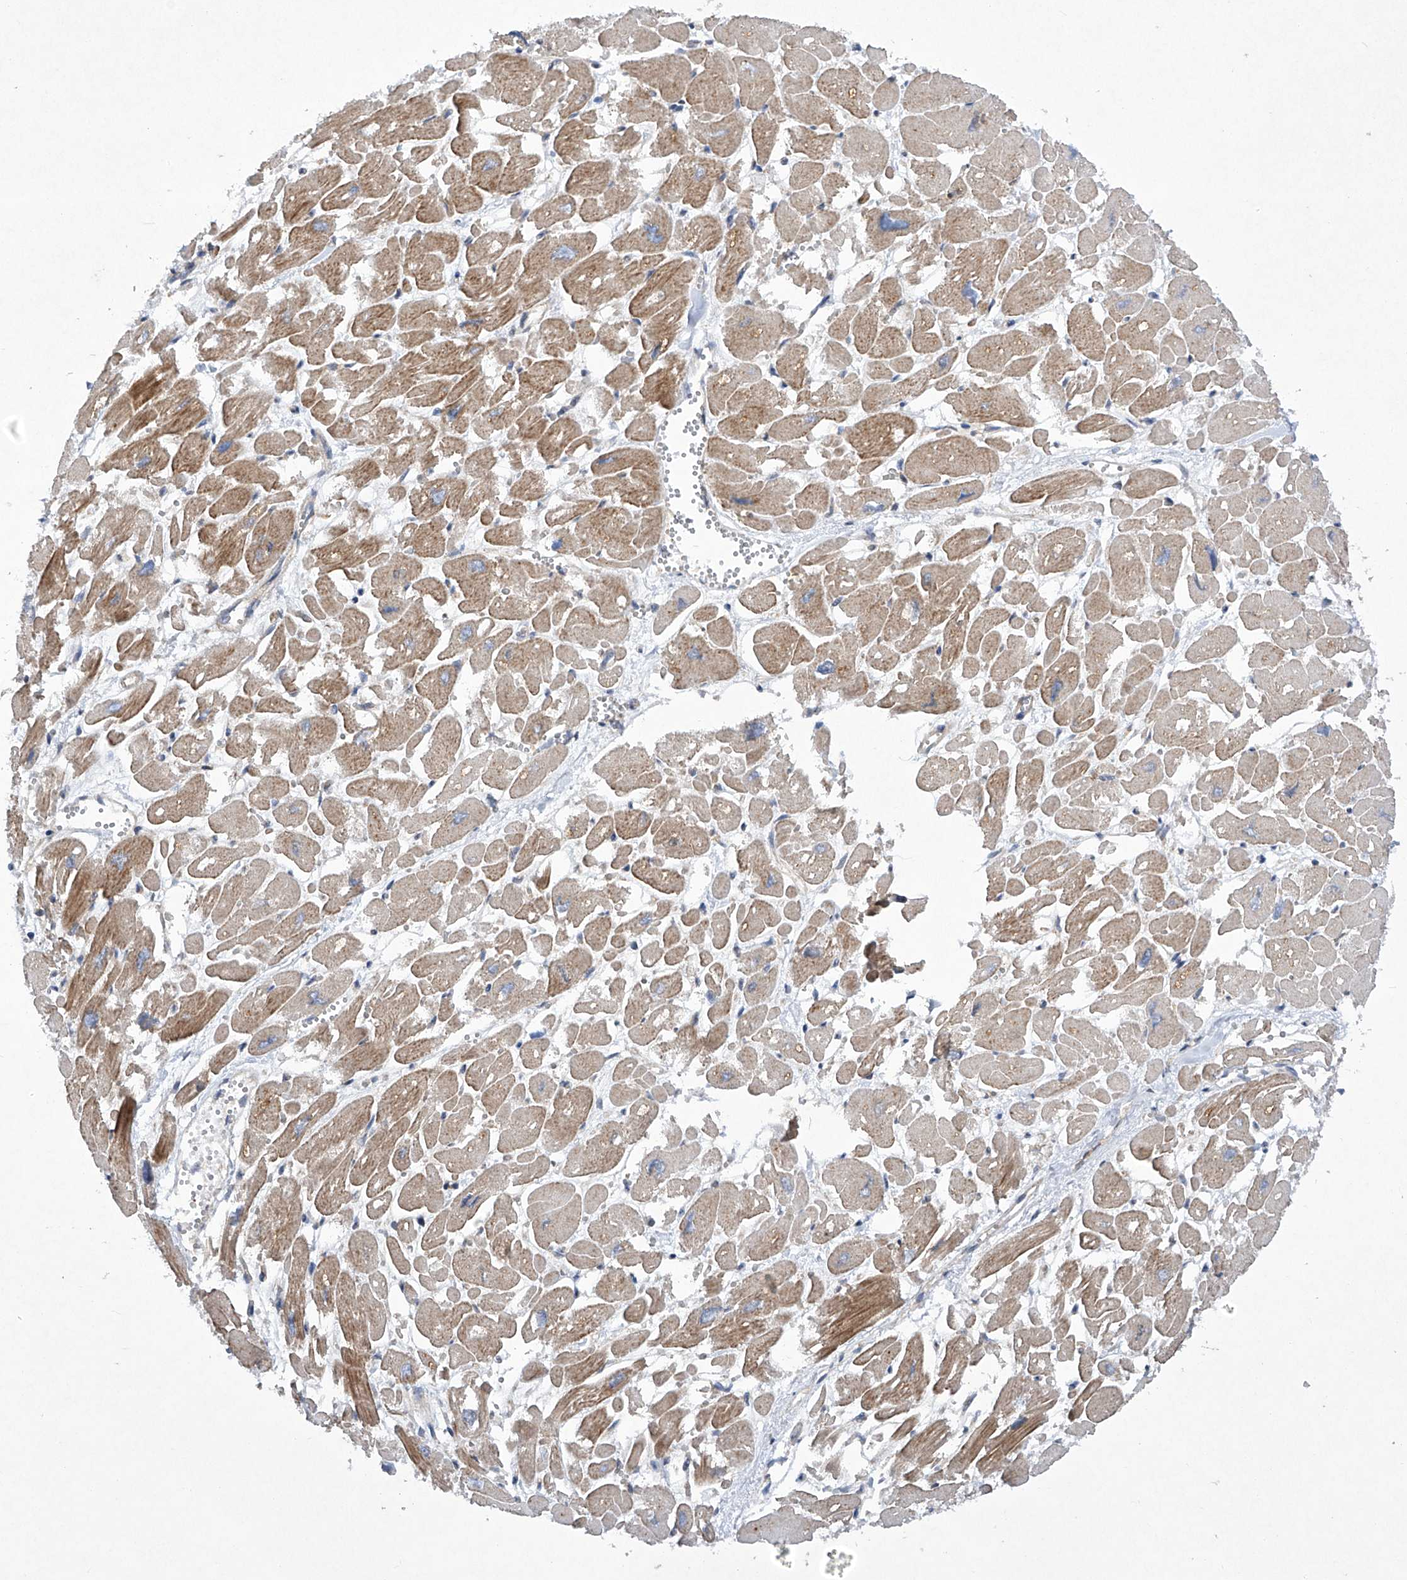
{"staining": {"intensity": "weak", "quantity": ">75%", "location": "cytoplasmic/membranous"}, "tissue": "heart muscle", "cell_type": "Cardiomyocytes", "image_type": "normal", "snomed": [{"axis": "morphology", "description": "Normal tissue, NOS"}, {"axis": "topography", "description": "Heart"}], "caption": "Heart muscle stained with immunohistochemistry (IHC) demonstrates weak cytoplasmic/membranous staining in approximately >75% of cardiomyocytes. (IHC, brightfield microscopy, high magnification).", "gene": "CISH", "patient": {"sex": "male", "age": 54}}